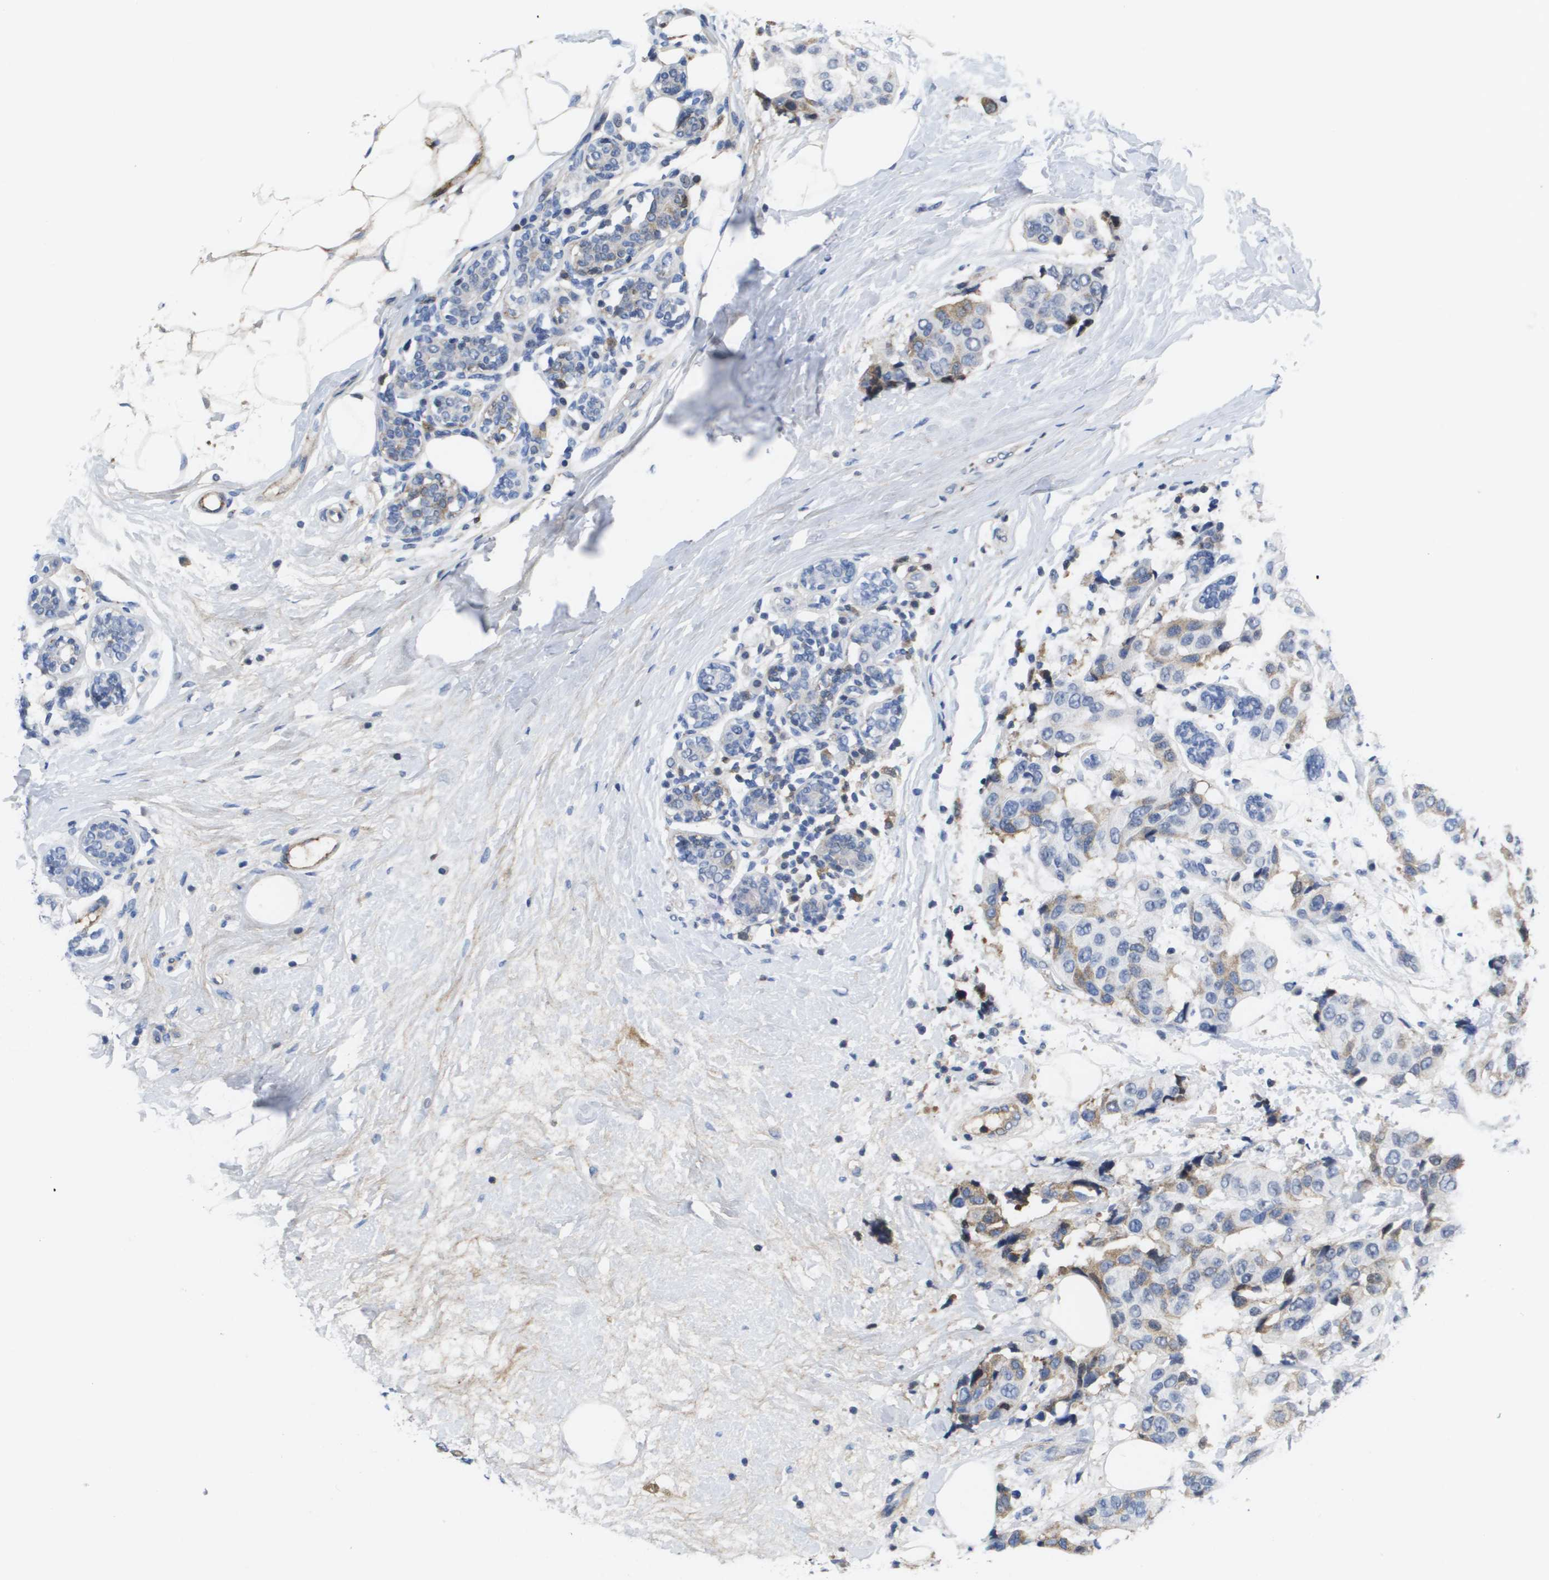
{"staining": {"intensity": "weak", "quantity": "25%-75%", "location": "cytoplasmic/membranous"}, "tissue": "breast cancer", "cell_type": "Tumor cells", "image_type": "cancer", "snomed": [{"axis": "morphology", "description": "Normal tissue, NOS"}, {"axis": "morphology", "description": "Duct carcinoma"}, {"axis": "topography", "description": "Breast"}], "caption": "High-power microscopy captured an IHC image of breast intraductal carcinoma, revealing weak cytoplasmic/membranous expression in about 25%-75% of tumor cells. The staining is performed using DAB brown chromogen to label protein expression. The nuclei are counter-stained blue using hematoxylin.", "gene": "SERPINC1", "patient": {"sex": "female", "age": 39}}